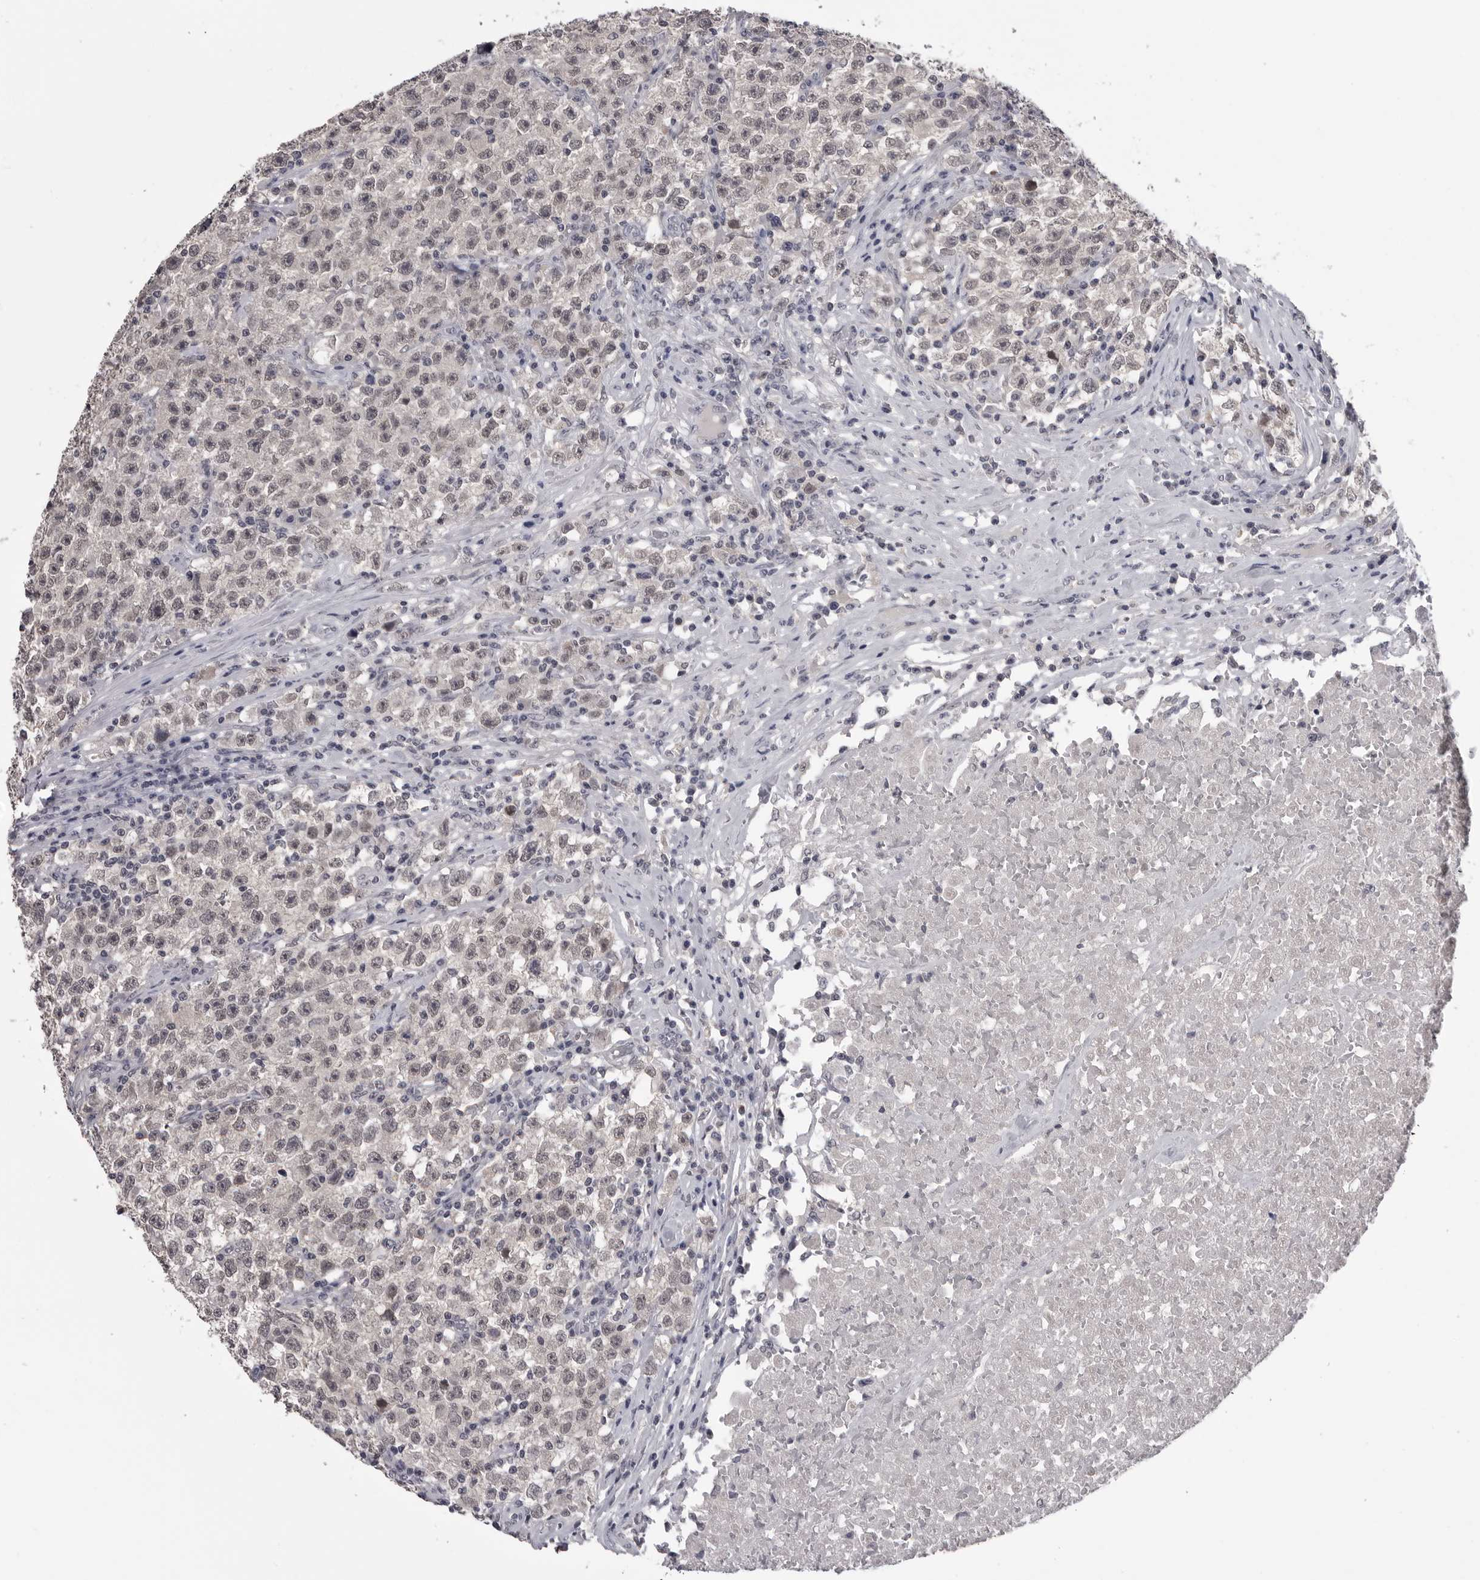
{"staining": {"intensity": "weak", "quantity": ">75%", "location": "nuclear"}, "tissue": "testis cancer", "cell_type": "Tumor cells", "image_type": "cancer", "snomed": [{"axis": "morphology", "description": "Seminoma, NOS"}, {"axis": "topography", "description": "Testis"}], "caption": "This is a photomicrograph of IHC staining of testis cancer, which shows weak positivity in the nuclear of tumor cells.", "gene": "DLG2", "patient": {"sex": "male", "age": 22}}